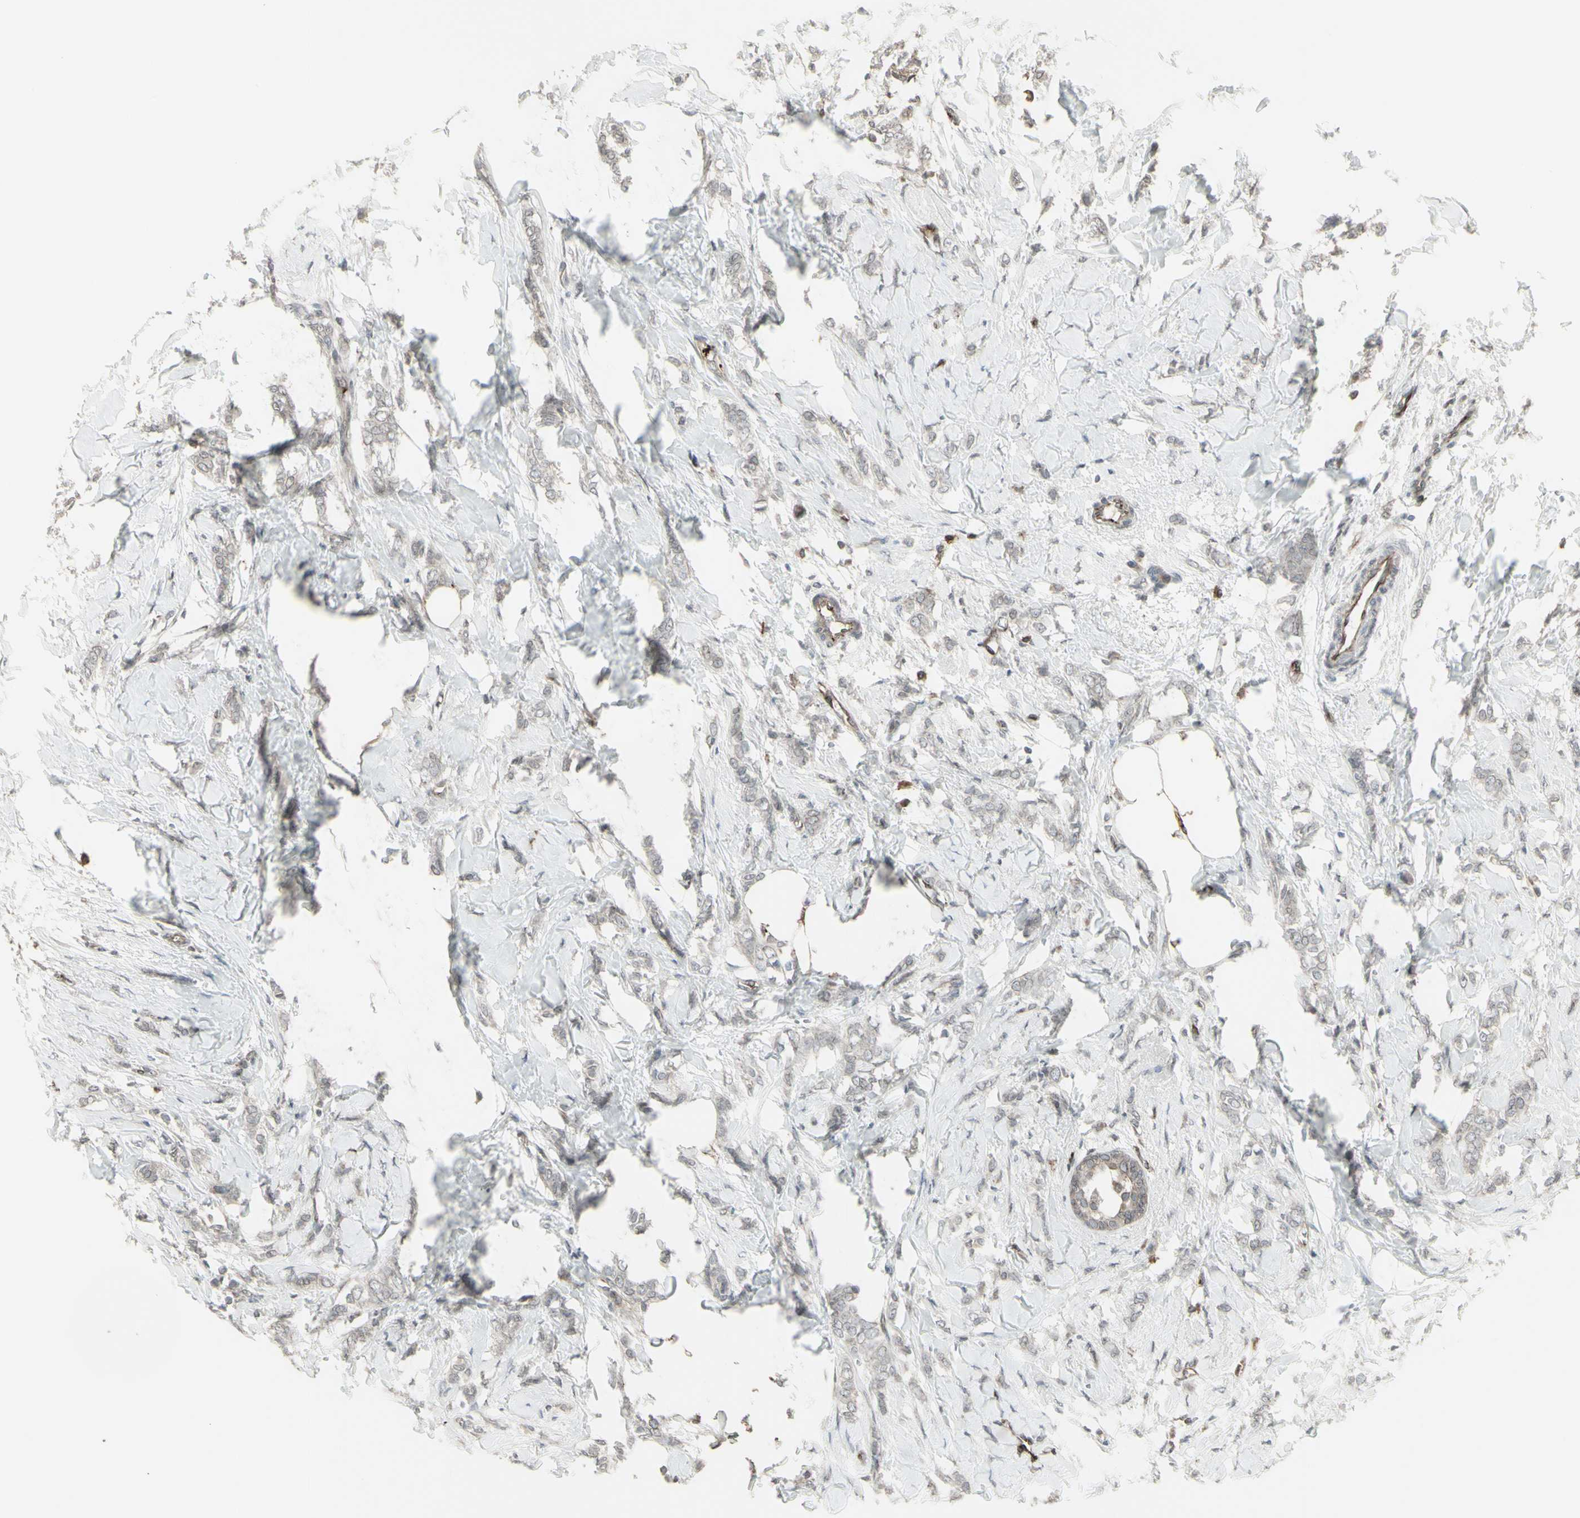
{"staining": {"intensity": "weak", "quantity": "<25%", "location": "cytoplasmic/membranous,nuclear"}, "tissue": "breast cancer", "cell_type": "Tumor cells", "image_type": "cancer", "snomed": [{"axis": "morphology", "description": "Lobular carcinoma, in situ"}, {"axis": "morphology", "description": "Lobular carcinoma"}, {"axis": "topography", "description": "Breast"}], "caption": "Immunohistochemical staining of breast cancer reveals no significant expression in tumor cells.", "gene": "DTX3L", "patient": {"sex": "female", "age": 41}}